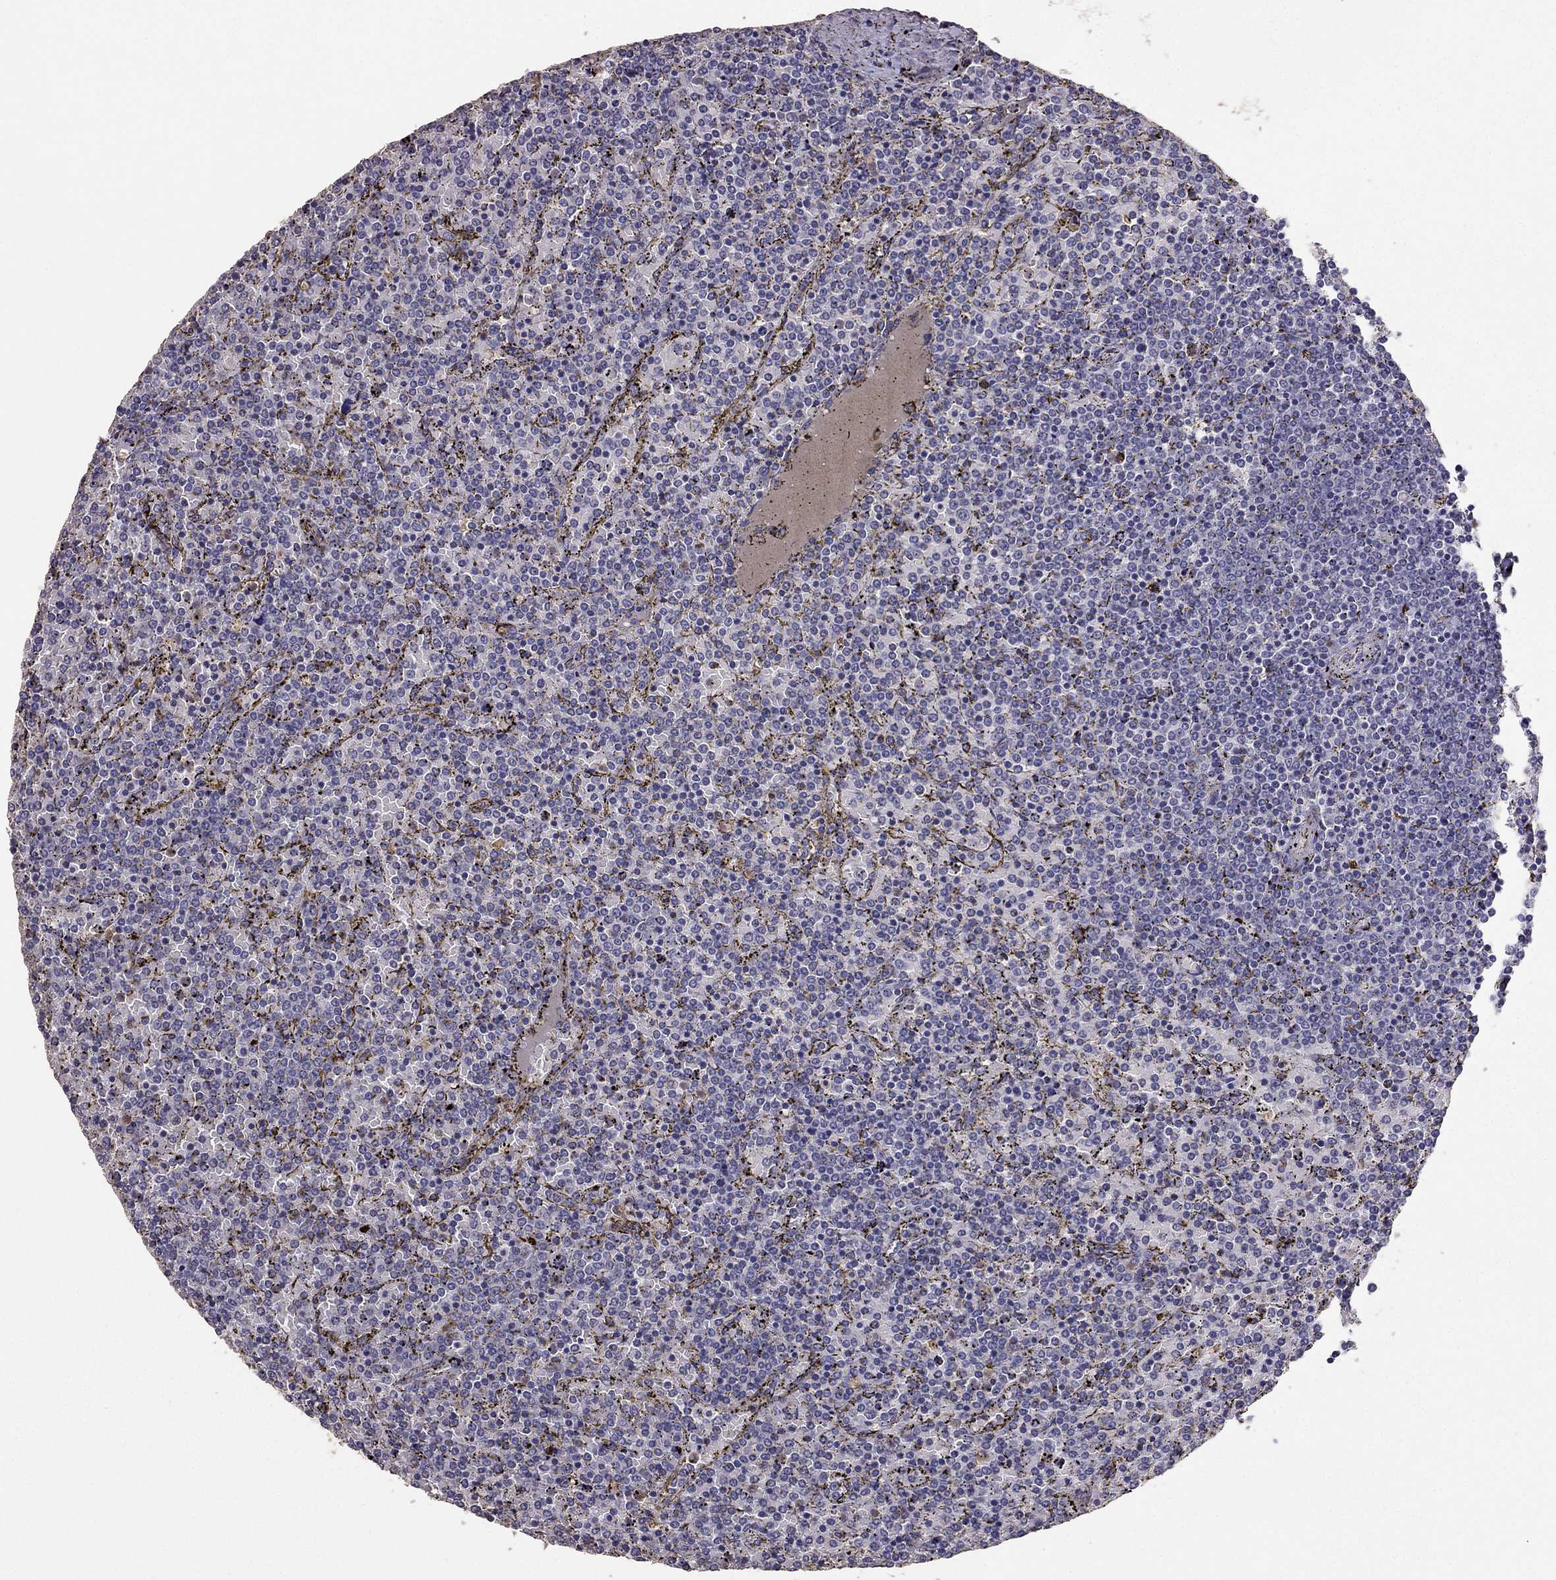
{"staining": {"intensity": "negative", "quantity": "none", "location": "none"}, "tissue": "lymphoma", "cell_type": "Tumor cells", "image_type": "cancer", "snomed": [{"axis": "morphology", "description": "Malignant lymphoma, non-Hodgkin's type, Low grade"}, {"axis": "topography", "description": "Spleen"}], "caption": "Histopathology image shows no significant protein positivity in tumor cells of malignant lymphoma, non-Hodgkin's type (low-grade).", "gene": "RFLNB", "patient": {"sex": "female", "age": 77}}